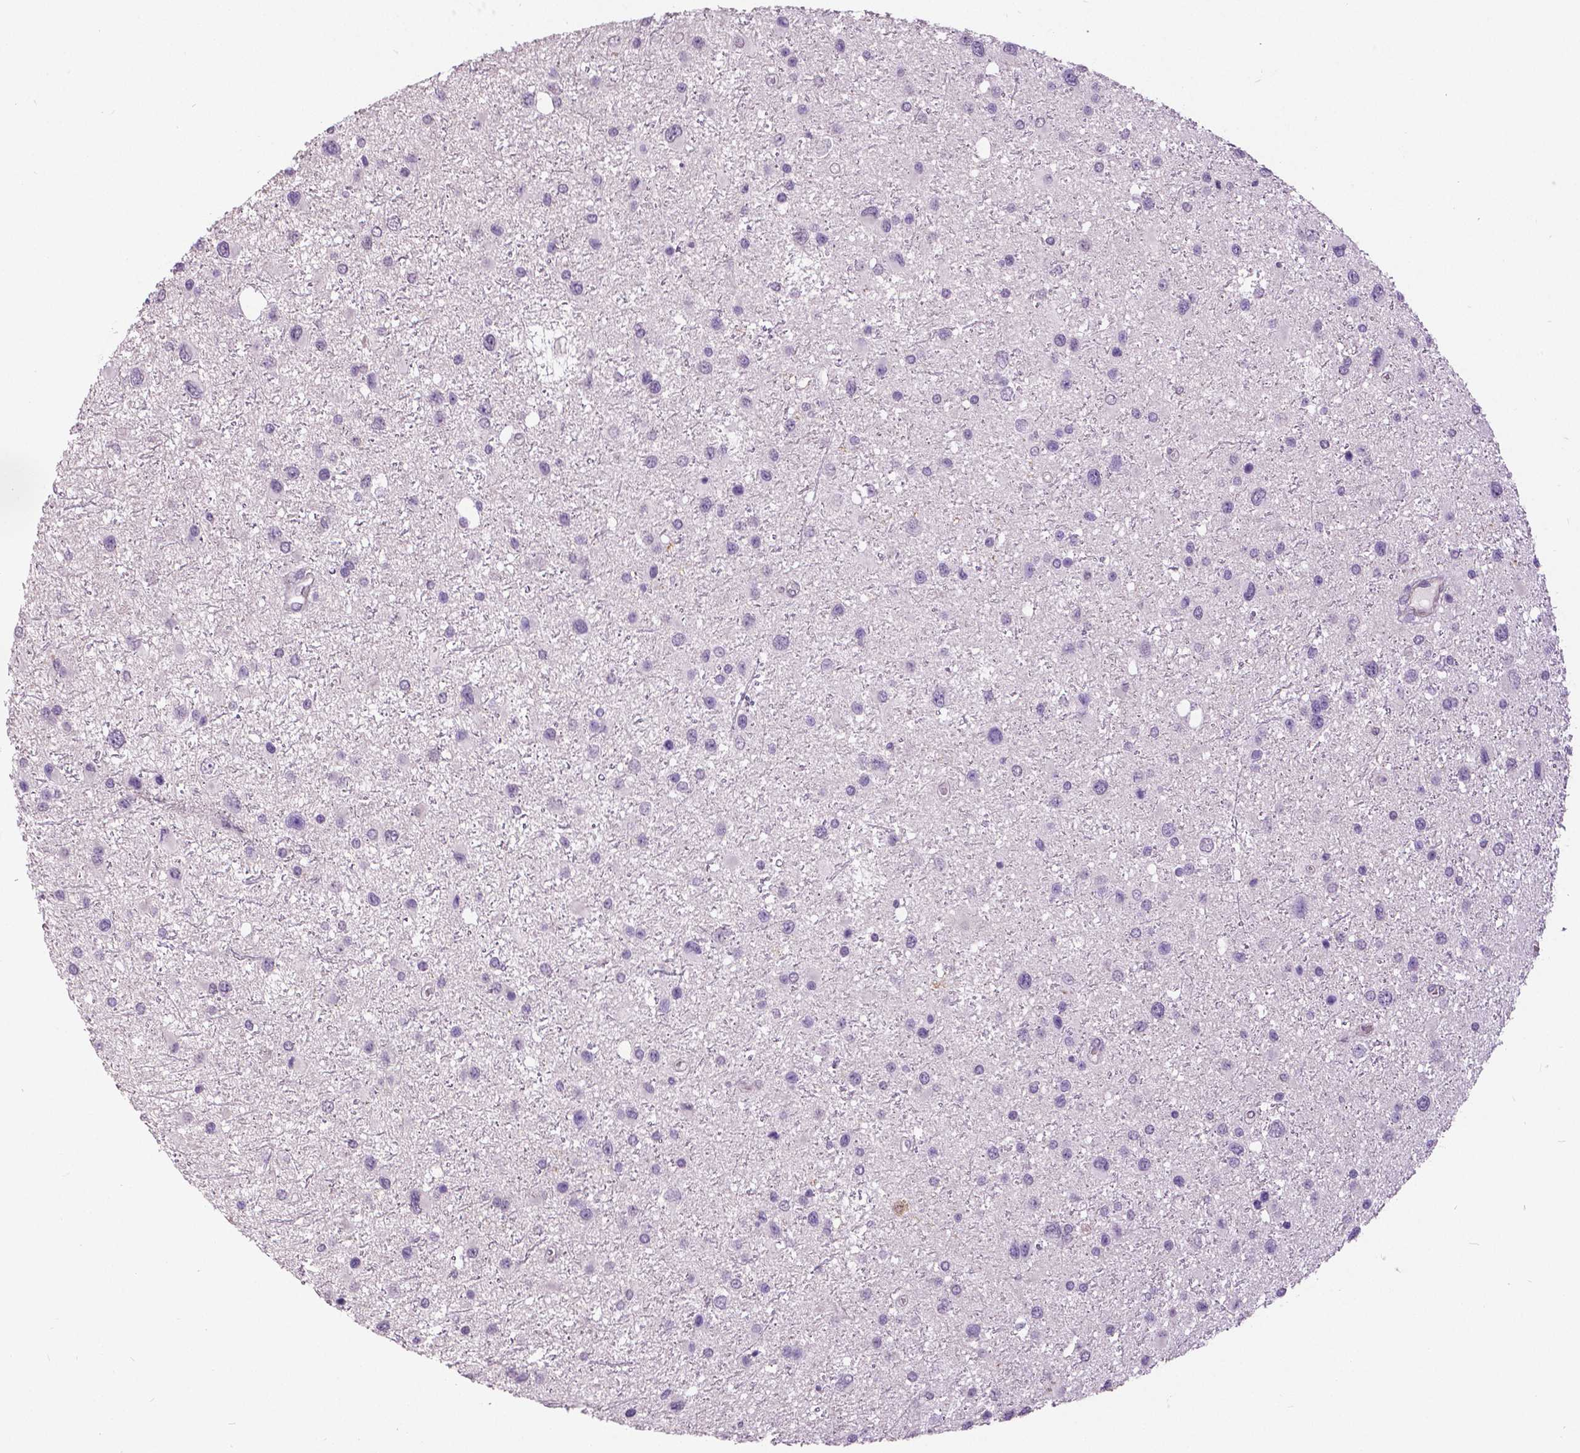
{"staining": {"intensity": "negative", "quantity": "none", "location": "none"}, "tissue": "glioma", "cell_type": "Tumor cells", "image_type": "cancer", "snomed": [{"axis": "morphology", "description": "Glioma, malignant, Low grade"}, {"axis": "topography", "description": "Brain"}], "caption": "This histopathology image is of glioma stained with IHC to label a protein in brown with the nuclei are counter-stained blue. There is no positivity in tumor cells.", "gene": "GRIN2A", "patient": {"sex": "female", "age": 32}}